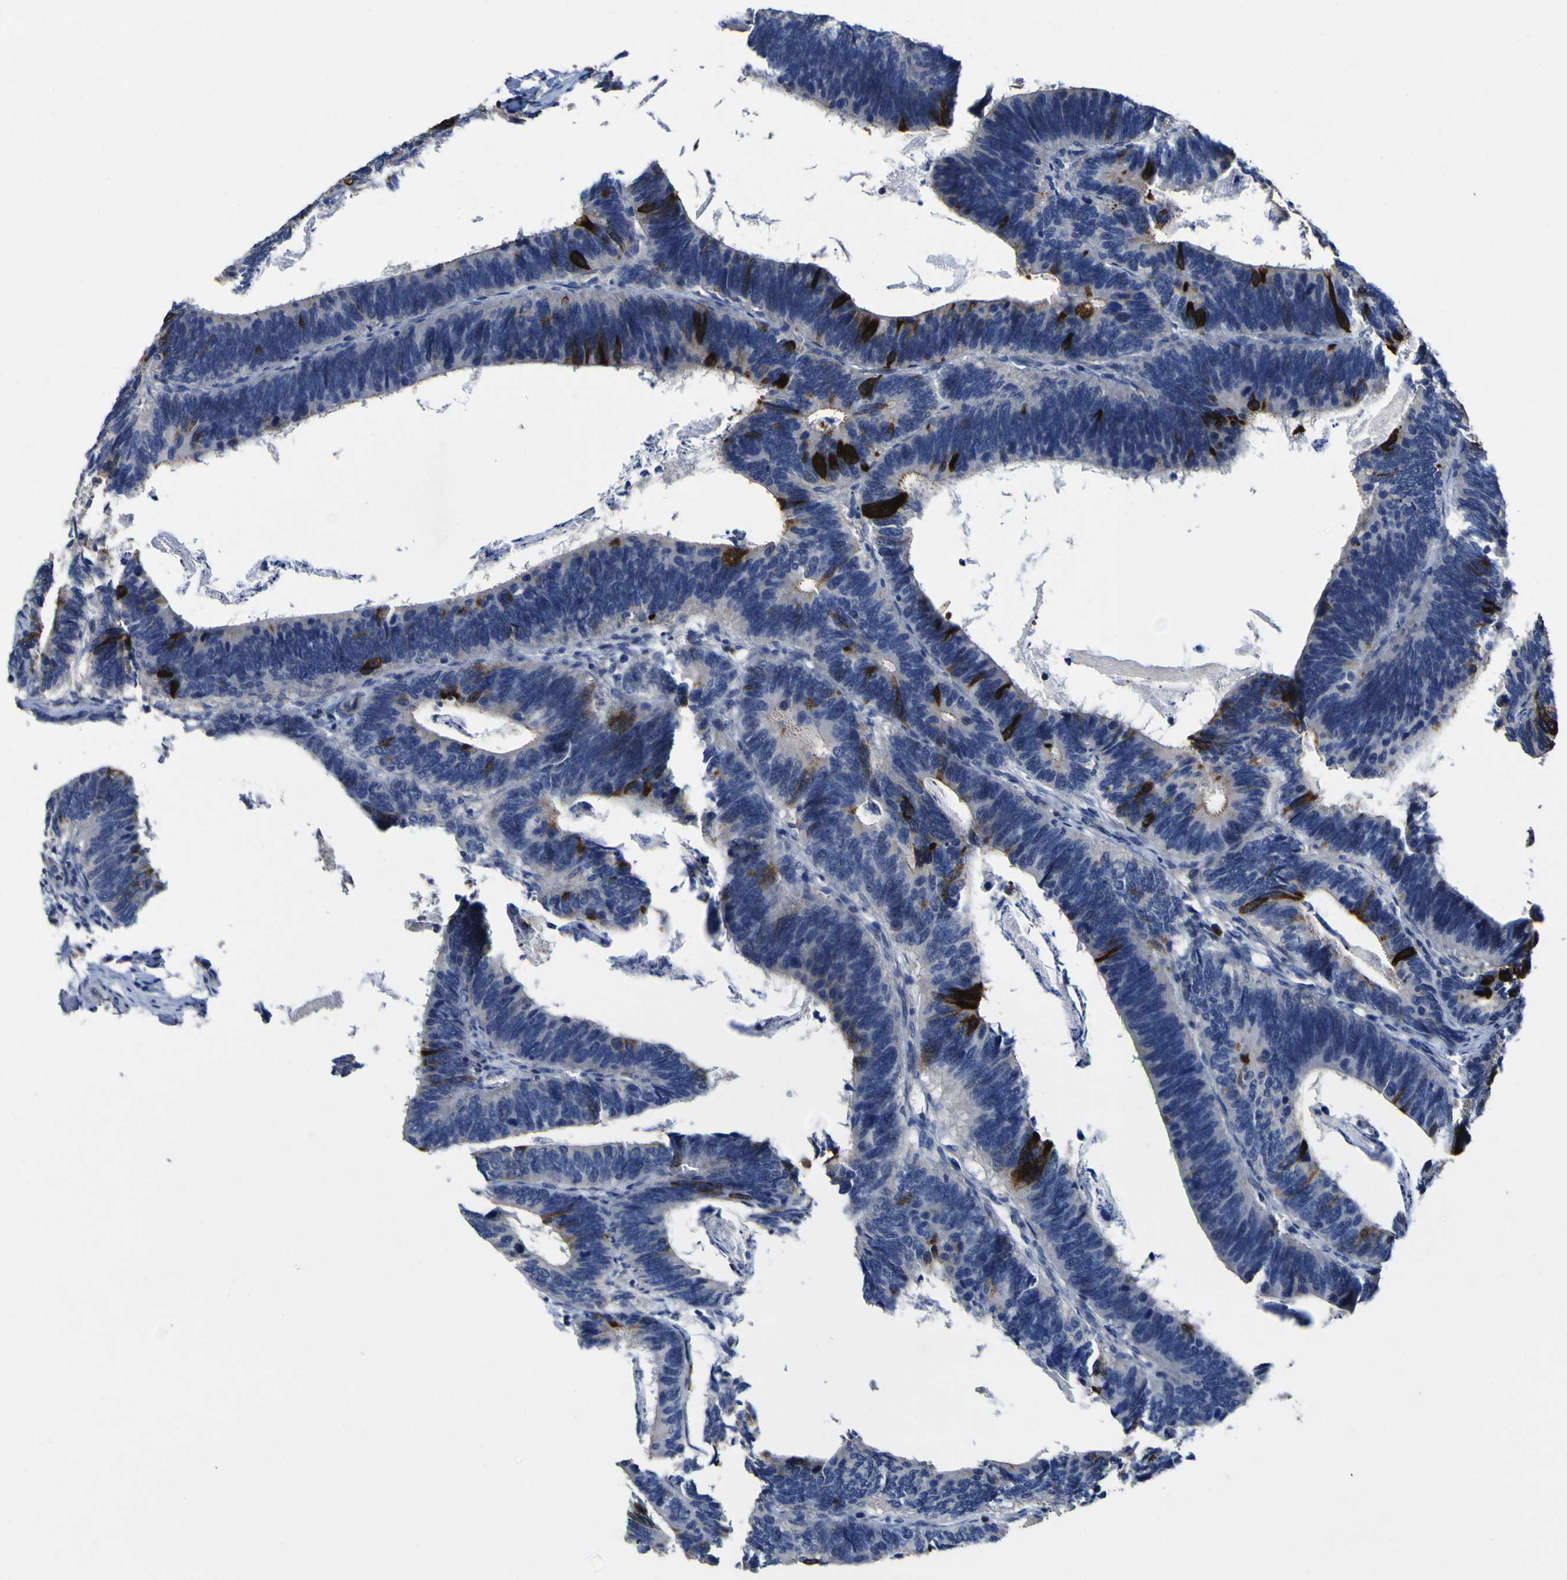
{"staining": {"intensity": "strong", "quantity": "<25%", "location": "cytoplasmic/membranous"}, "tissue": "colorectal cancer", "cell_type": "Tumor cells", "image_type": "cancer", "snomed": [{"axis": "morphology", "description": "Adenocarcinoma, NOS"}, {"axis": "topography", "description": "Colon"}], "caption": "Strong cytoplasmic/membranous staining is present in approximately <25% of tumor cells in adenocarcinoma (colorectal).", "gene": "CCL2", "patient": {"sex": "male", "age": 72}}